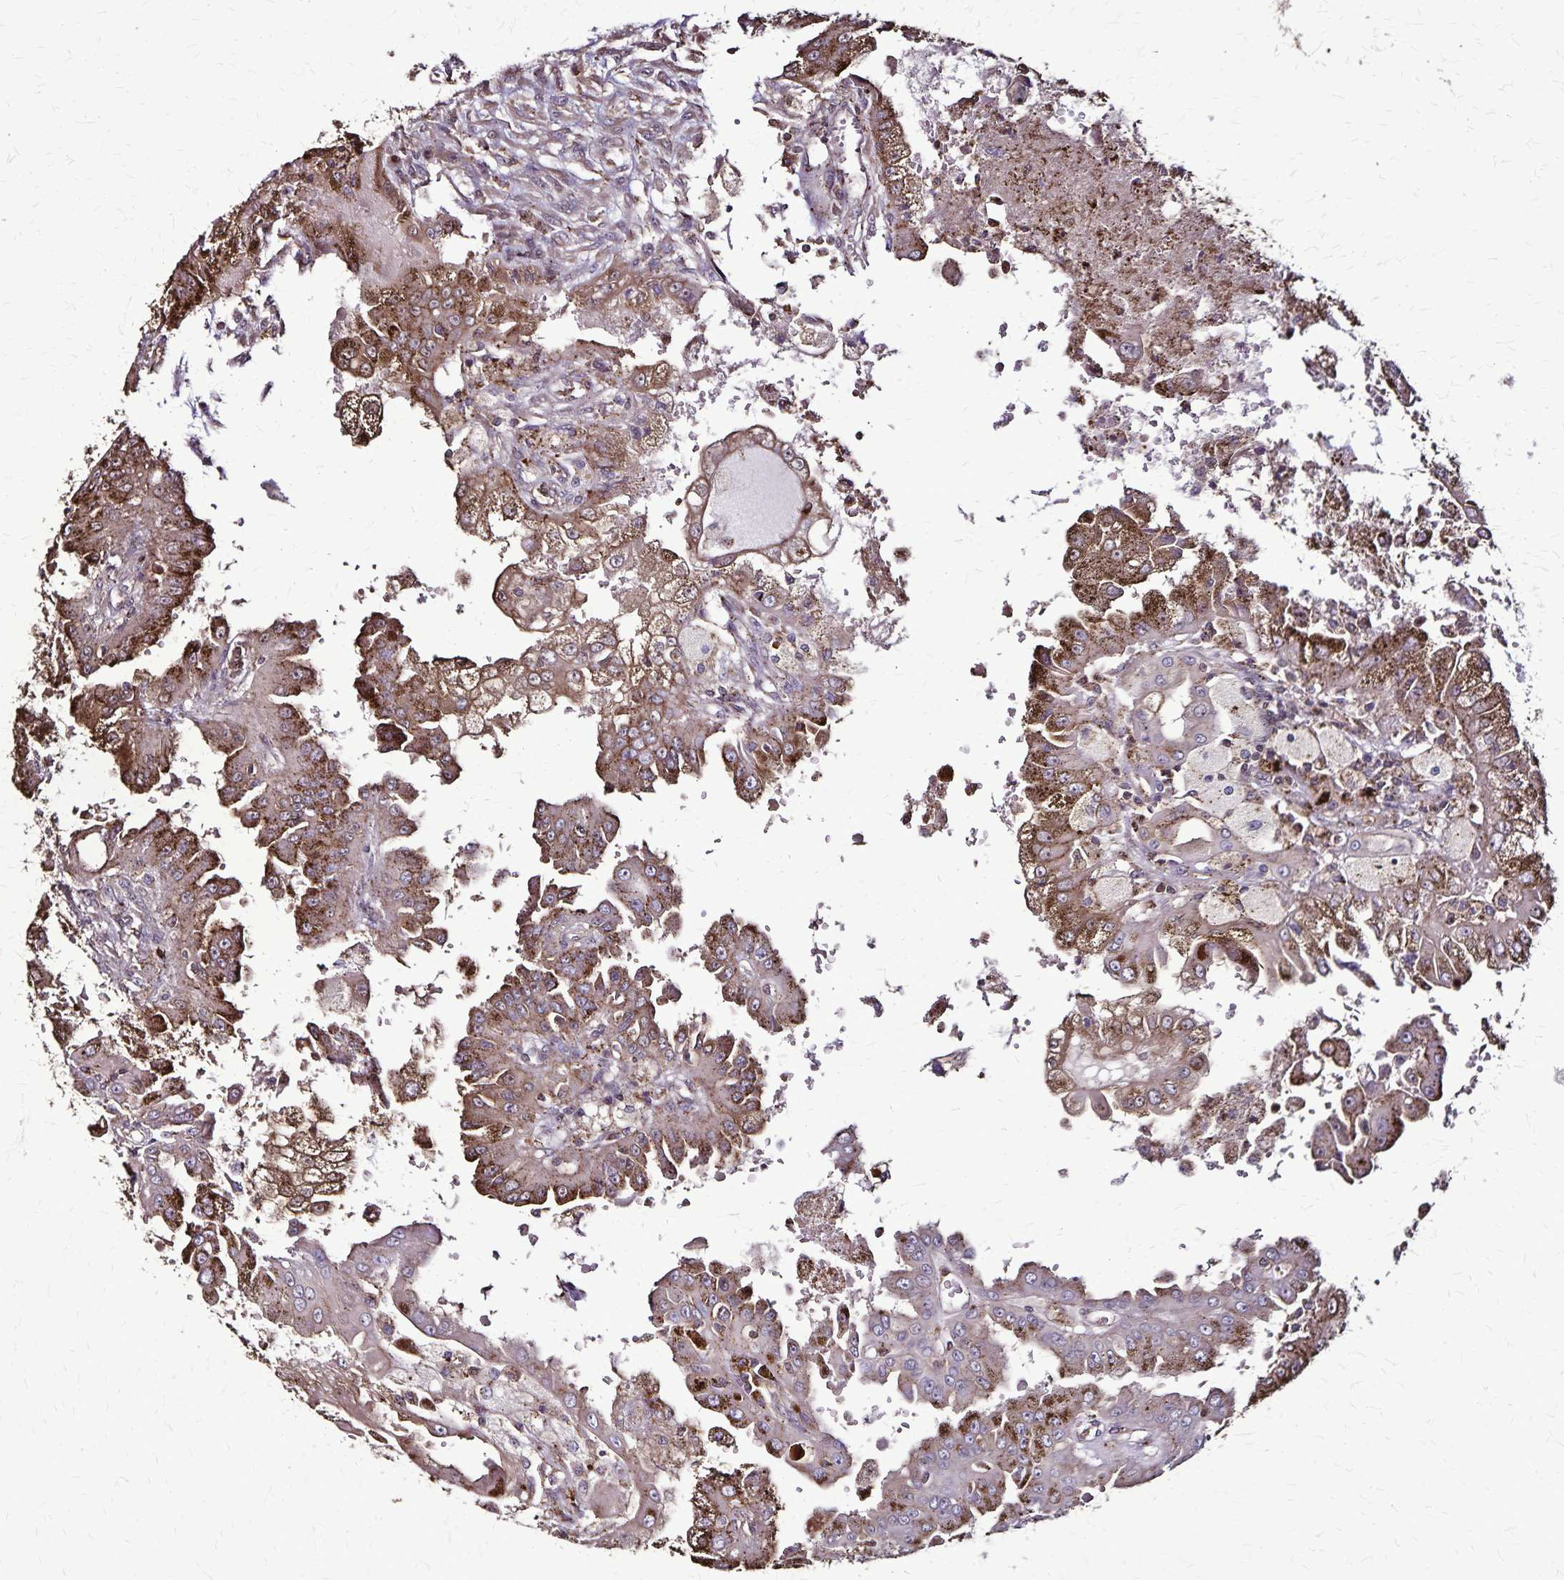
{"staining": {"intensity": "moderate", "quantity": ">75%", "location": "cytoplasmic/membranous"}, "tissue": "renal cancer", "cell_type": "Tumor cells", "image_type": "cancer", "snomed": [{"axis": "morphology", "description": "Adenocarcinoma, NOS"}, {"axis": "topography", "description": "Kidney"}], "caption": "Tumor cells demonstrate medium levels of moderate cytoplasmic/membranous positivity in approximately >75% of cells in renal cancer.", "gene": "CHMP1B", "patient": {"sex": "male", "age": 58}}